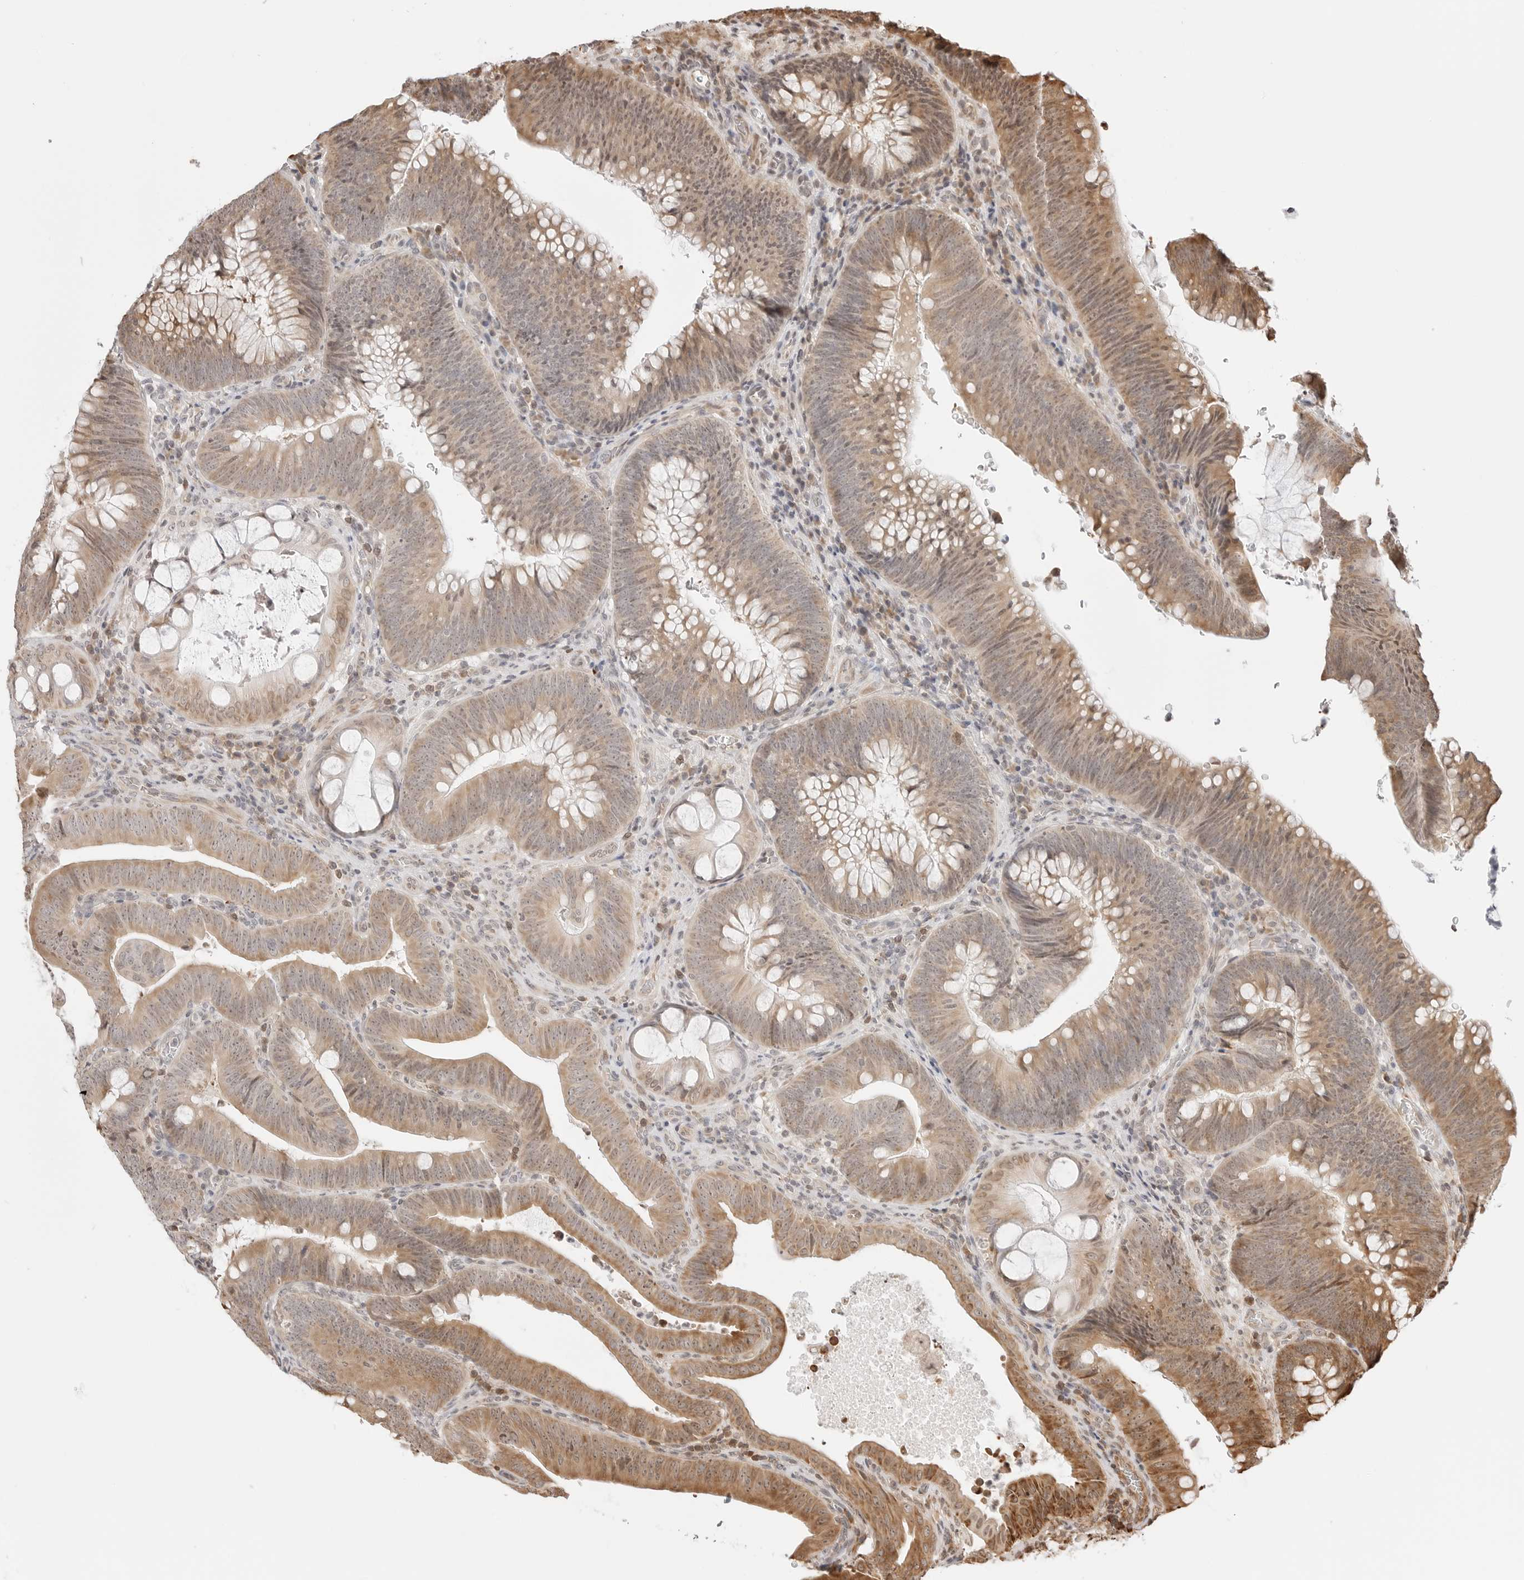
{"staining": {"intensity": "moderate", "quantity": "25%-75%", "location": "cytoplasmic/membranous"}, "tissue": "colorectal cancer", "cell_type": "Tumor cells", "image_type": "cancer", "snomed": [{"axis": "morphology", "description": "Normal tissue, NOS"}, {"axis": "topography", "description": "Colon"}], "caption": "Protein expression analysis of colorectal cancer shows moderate cytoplasmic/membranous staining in about 25%-75% of tumor cells.", "gene": "FKBP14", "patient": {"sex": "female", "age": 82}}